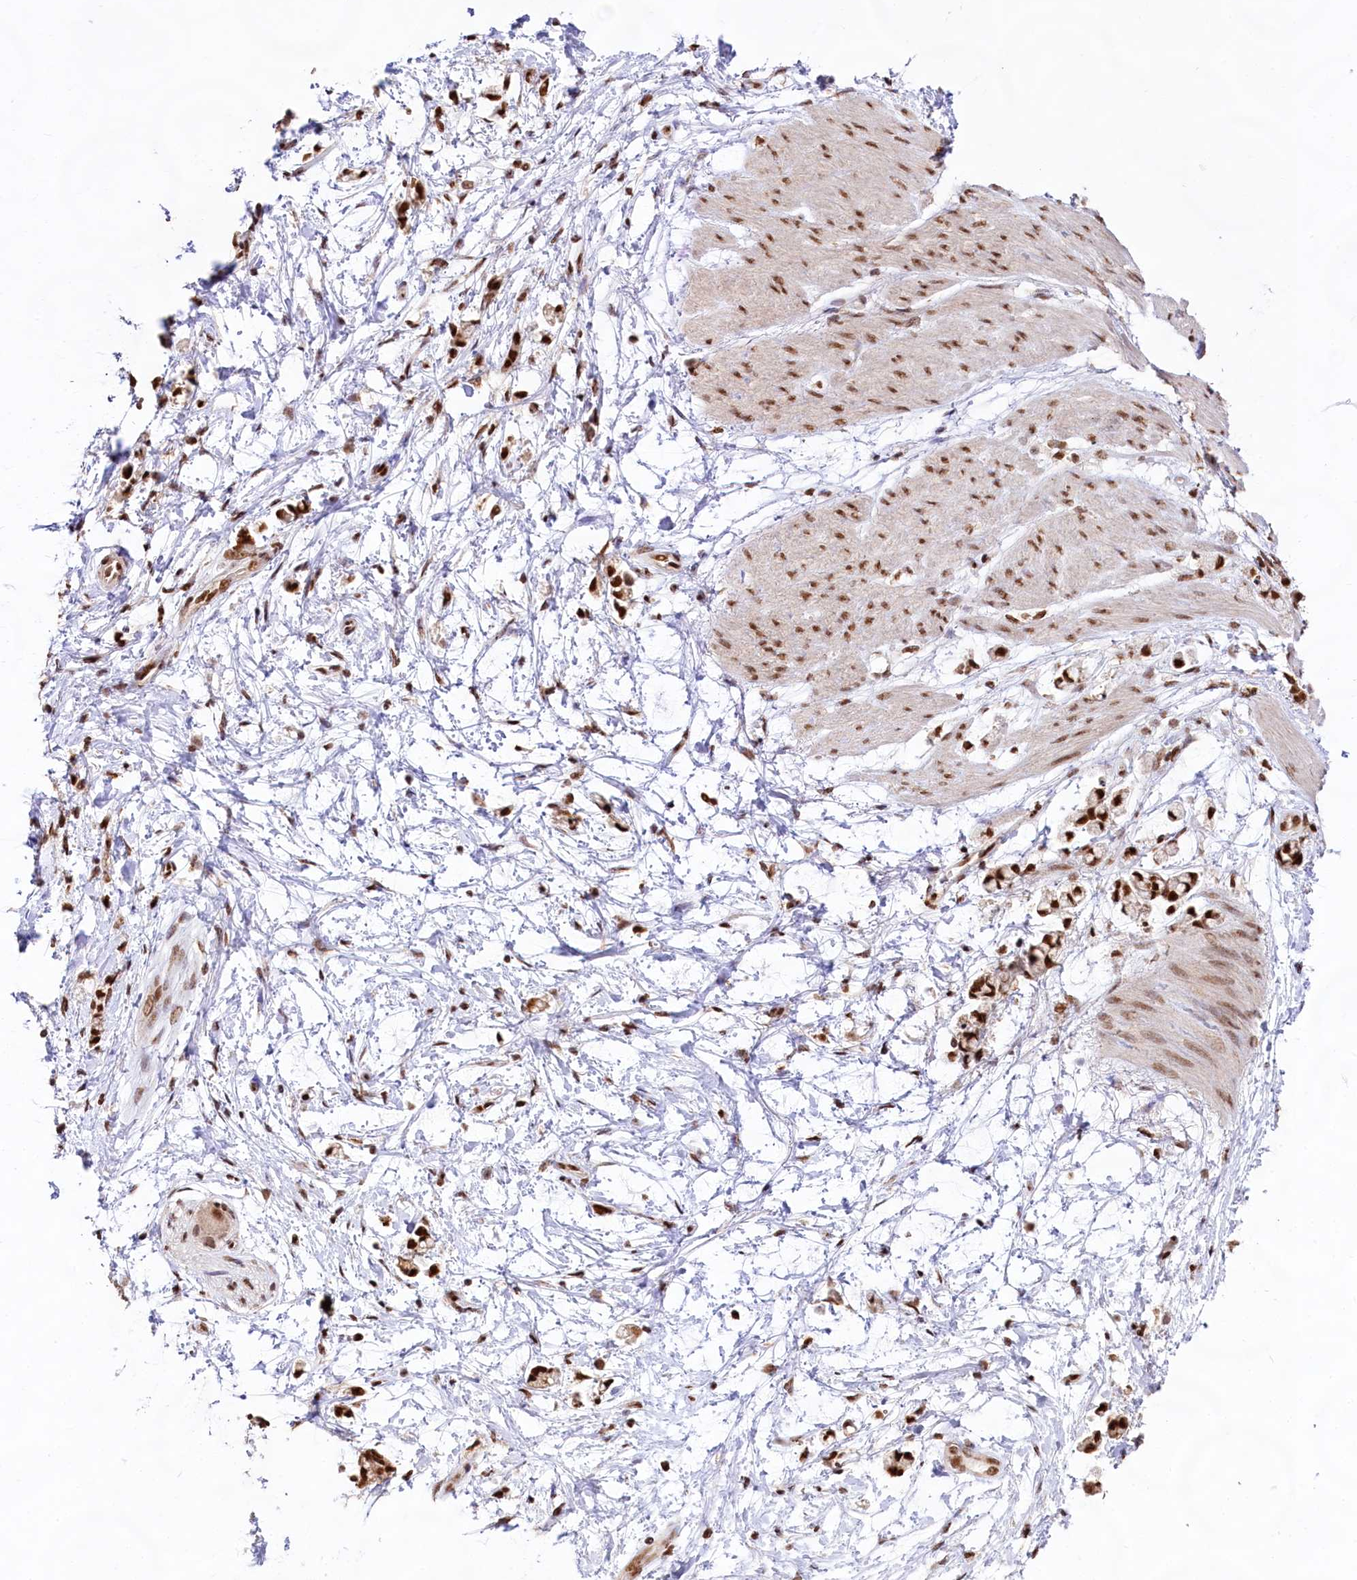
{"staining": {"intensity": "strong", "quantity": ">75%", "location": "nuclear"}, "tissue": "stomach cancer", "cell_type": "Tumor cells", "image_type": "cancer", "snomed": [{"axis": "morphology", "description": "Adenocarcinoma, NOS"}, {"axis": "topography", "description": "Stomach"}], "caption": "Immunohistochemistry image of human adenocarcinoma (stomach) stained for a protein (brown), which demonstrates high levels of strong nuclear positivity in approximately >75% of tumor cells.", "gene": "HIRA", "patient": {"sex": "female", "age": 60}}